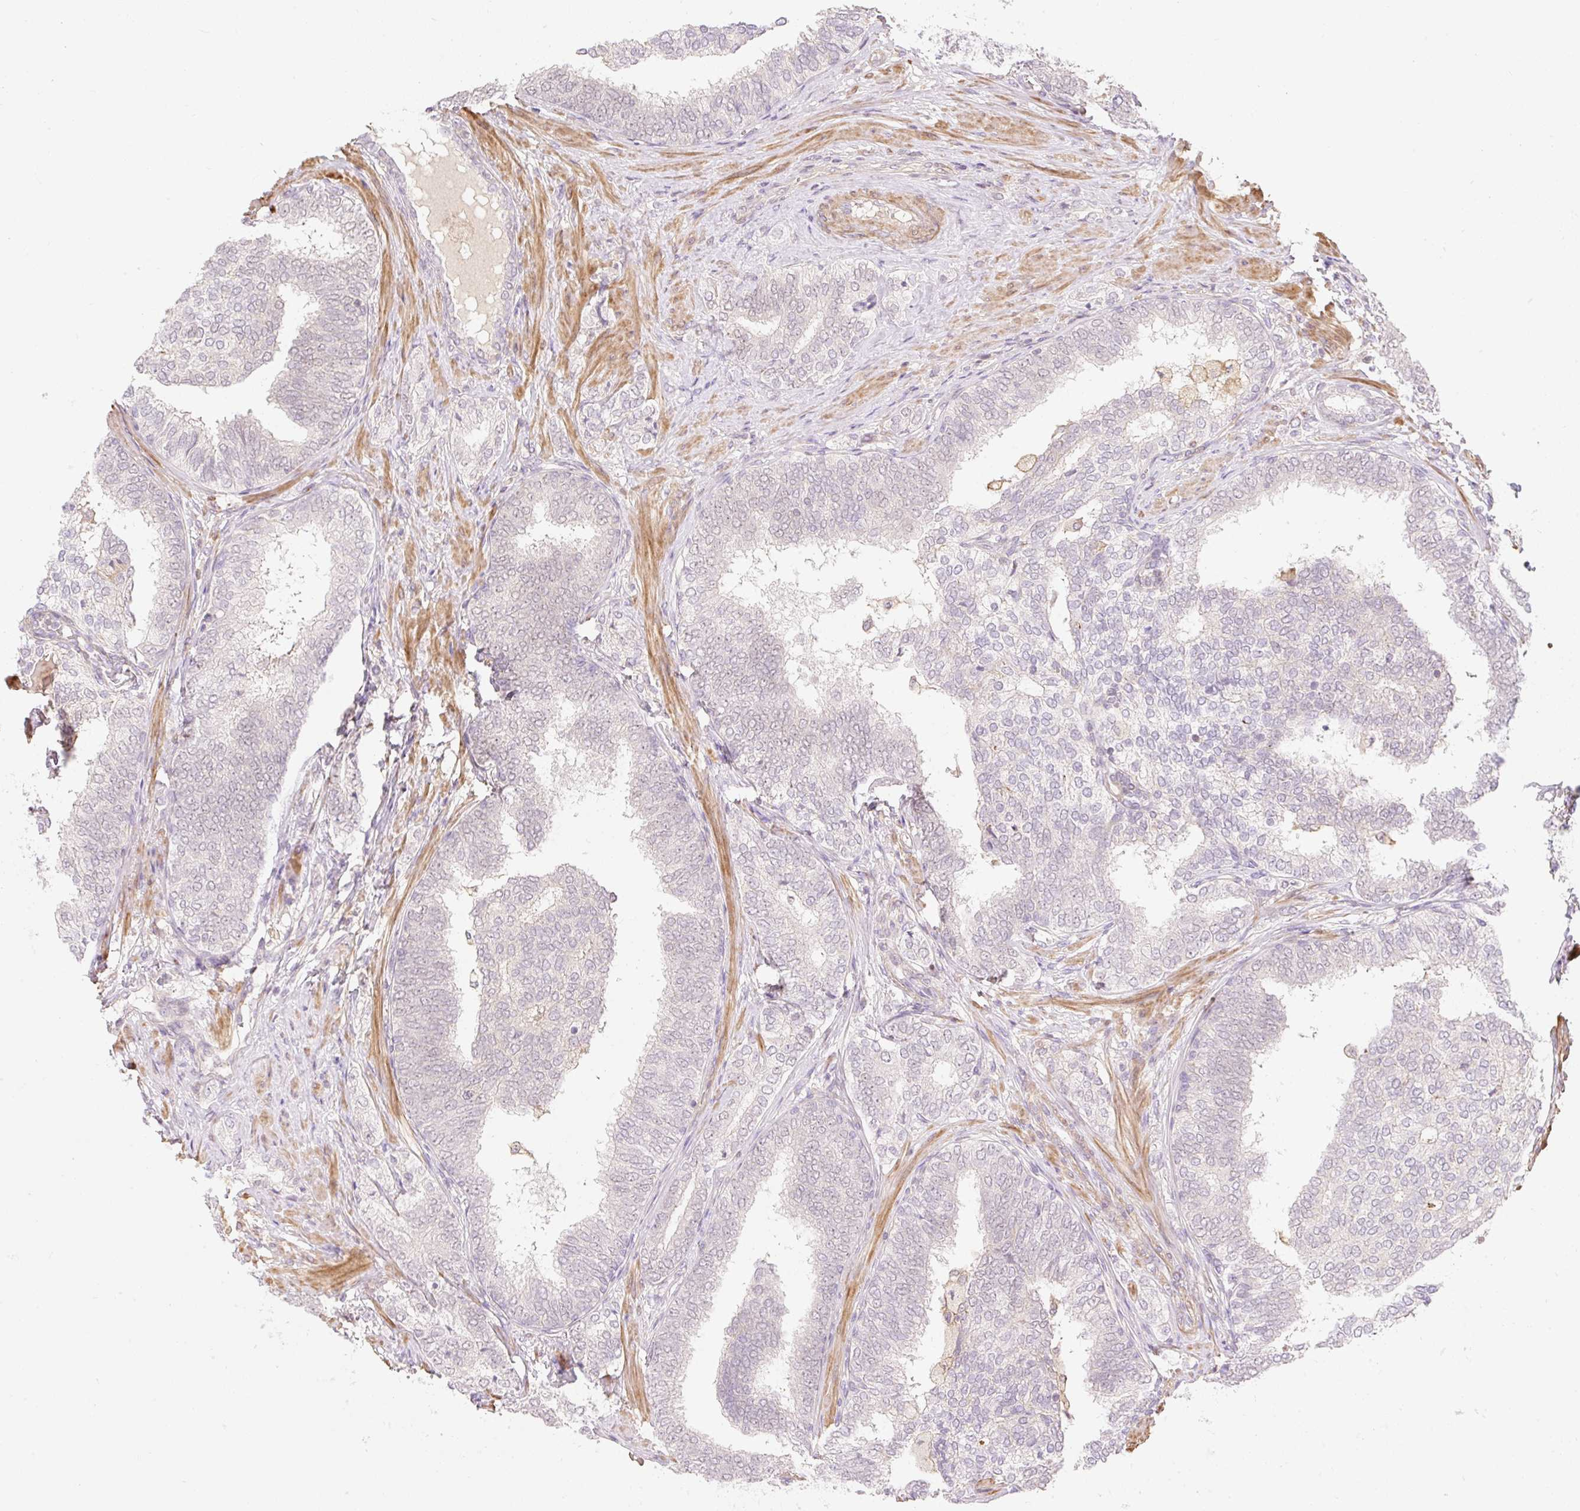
{"staining": {"intensity": "negative", "quantity": "none", "location": "none"}, "tissue": "prostate cancer", "cell_type": "Tumor cells", "image_type": "cancer", "snomed": [{"axis": "morphology", "description": "Adenocarcinoma, High grade"}, {"axis": "topography", "description": "Prostate"}], "caption": "Immunohistochemical staining of human prostate high-grade adenocarcinoma reveals no significant positivity in tumor cells.", "gene": "EMC10", "patient": {"sex": "male", "age": 72}}